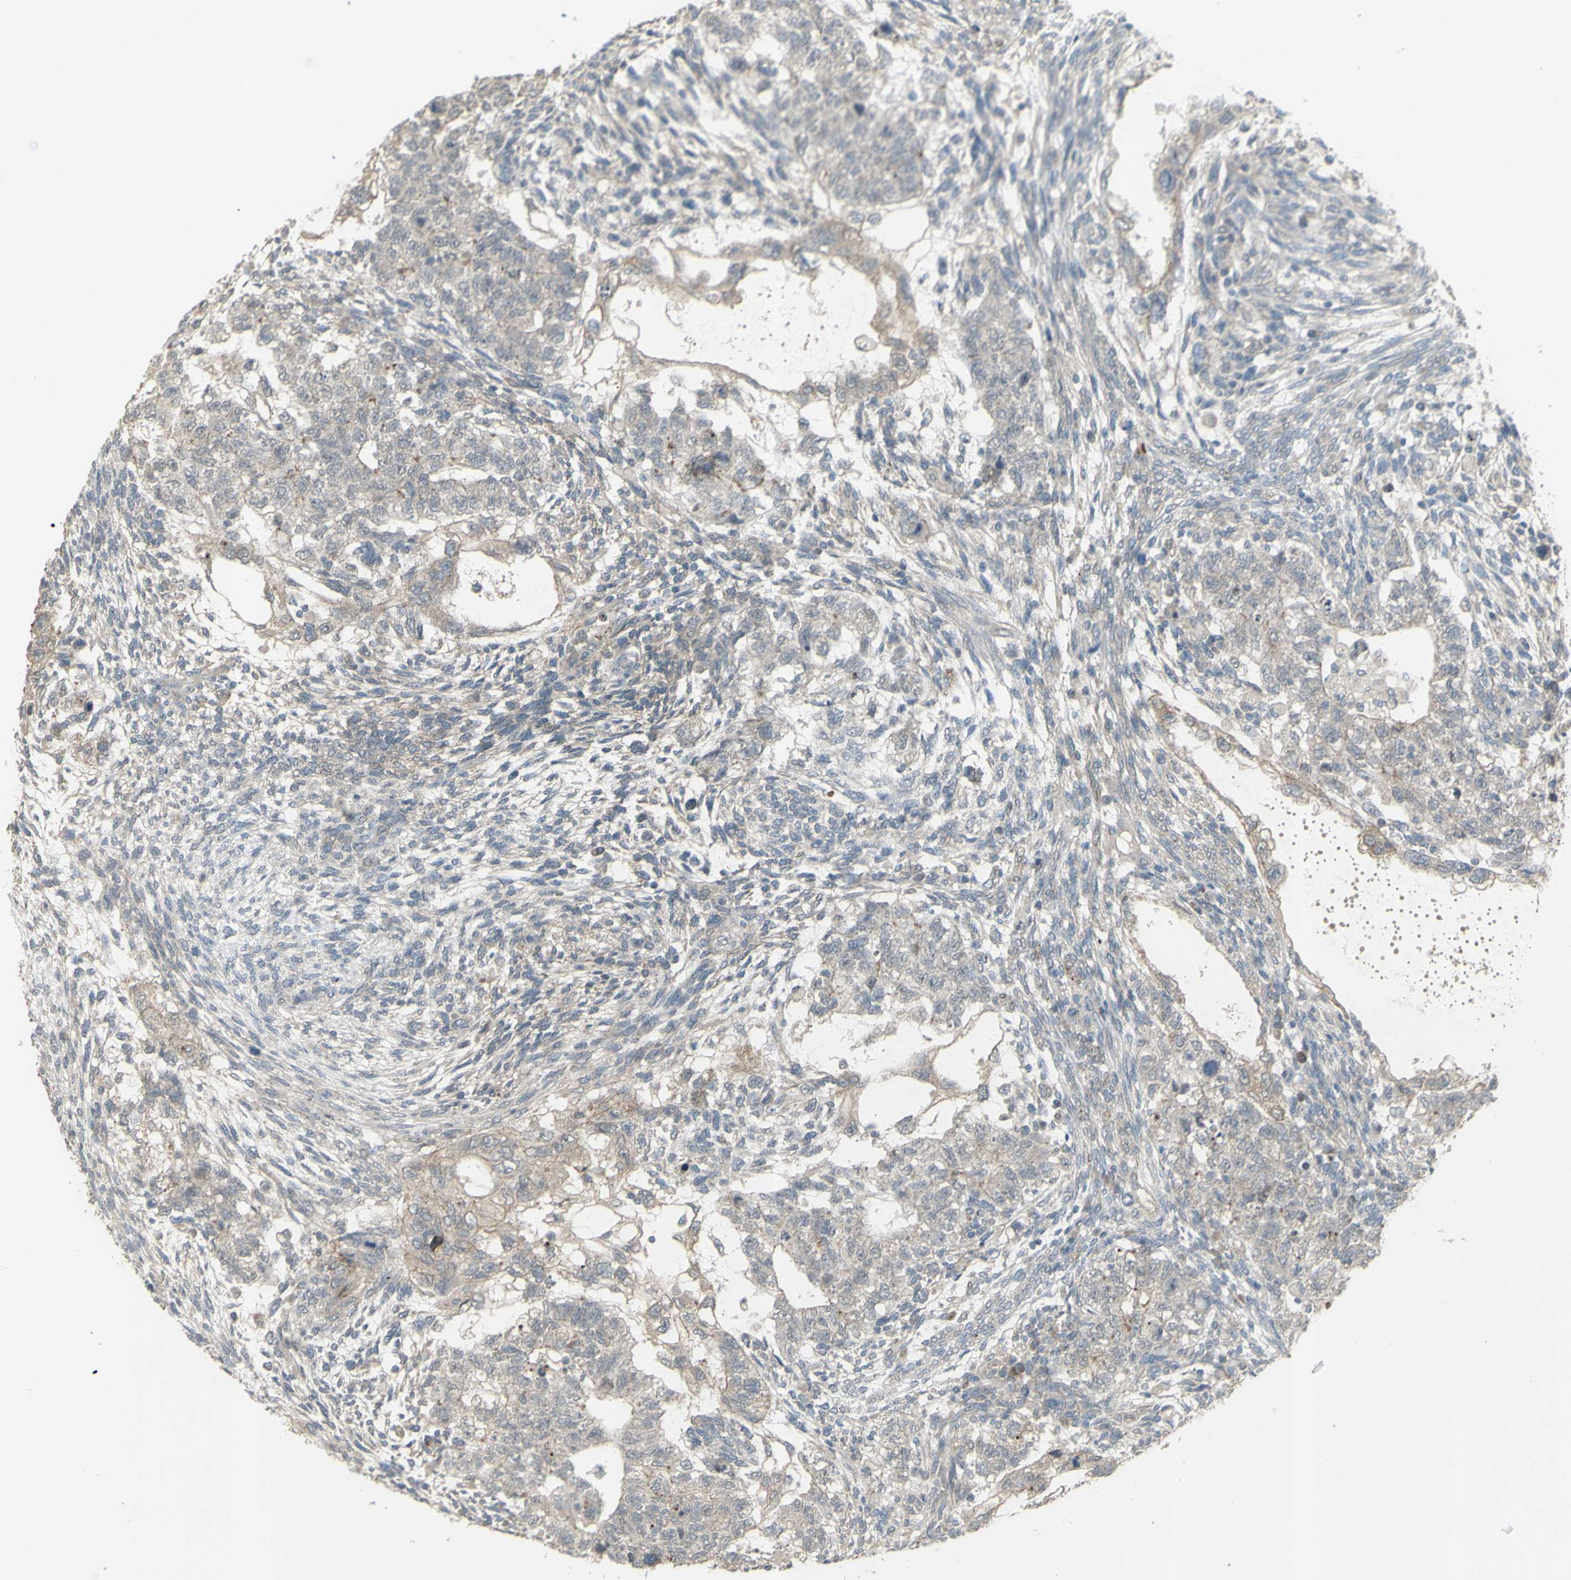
{"staining": {"intensity": "weak", "quantity": ">75%", "location": "cytoplasmic/membranous"}, "tissue": "testis cancer", "cell_type": "Tumor cells", "image_type": "cancer", "snomed": [{"axis": "morphology", "description": "Normal tissue, NOS"}, {"axis": "morphology", "description": "Carcinoma, Embryonal, NOS"}, {"axis": "topography", "description": "Testis"}], "caption": "Immunohistochemistry photomicrograph of embryonal carcinoma (testis) stained for a protein (brown), which displays low levels of weak cytoplasmic/membranous staining in approximately >75% of tumor cells.", "gene": "GRAMD1B", "patient": {"sex": "male", "age": 36}}